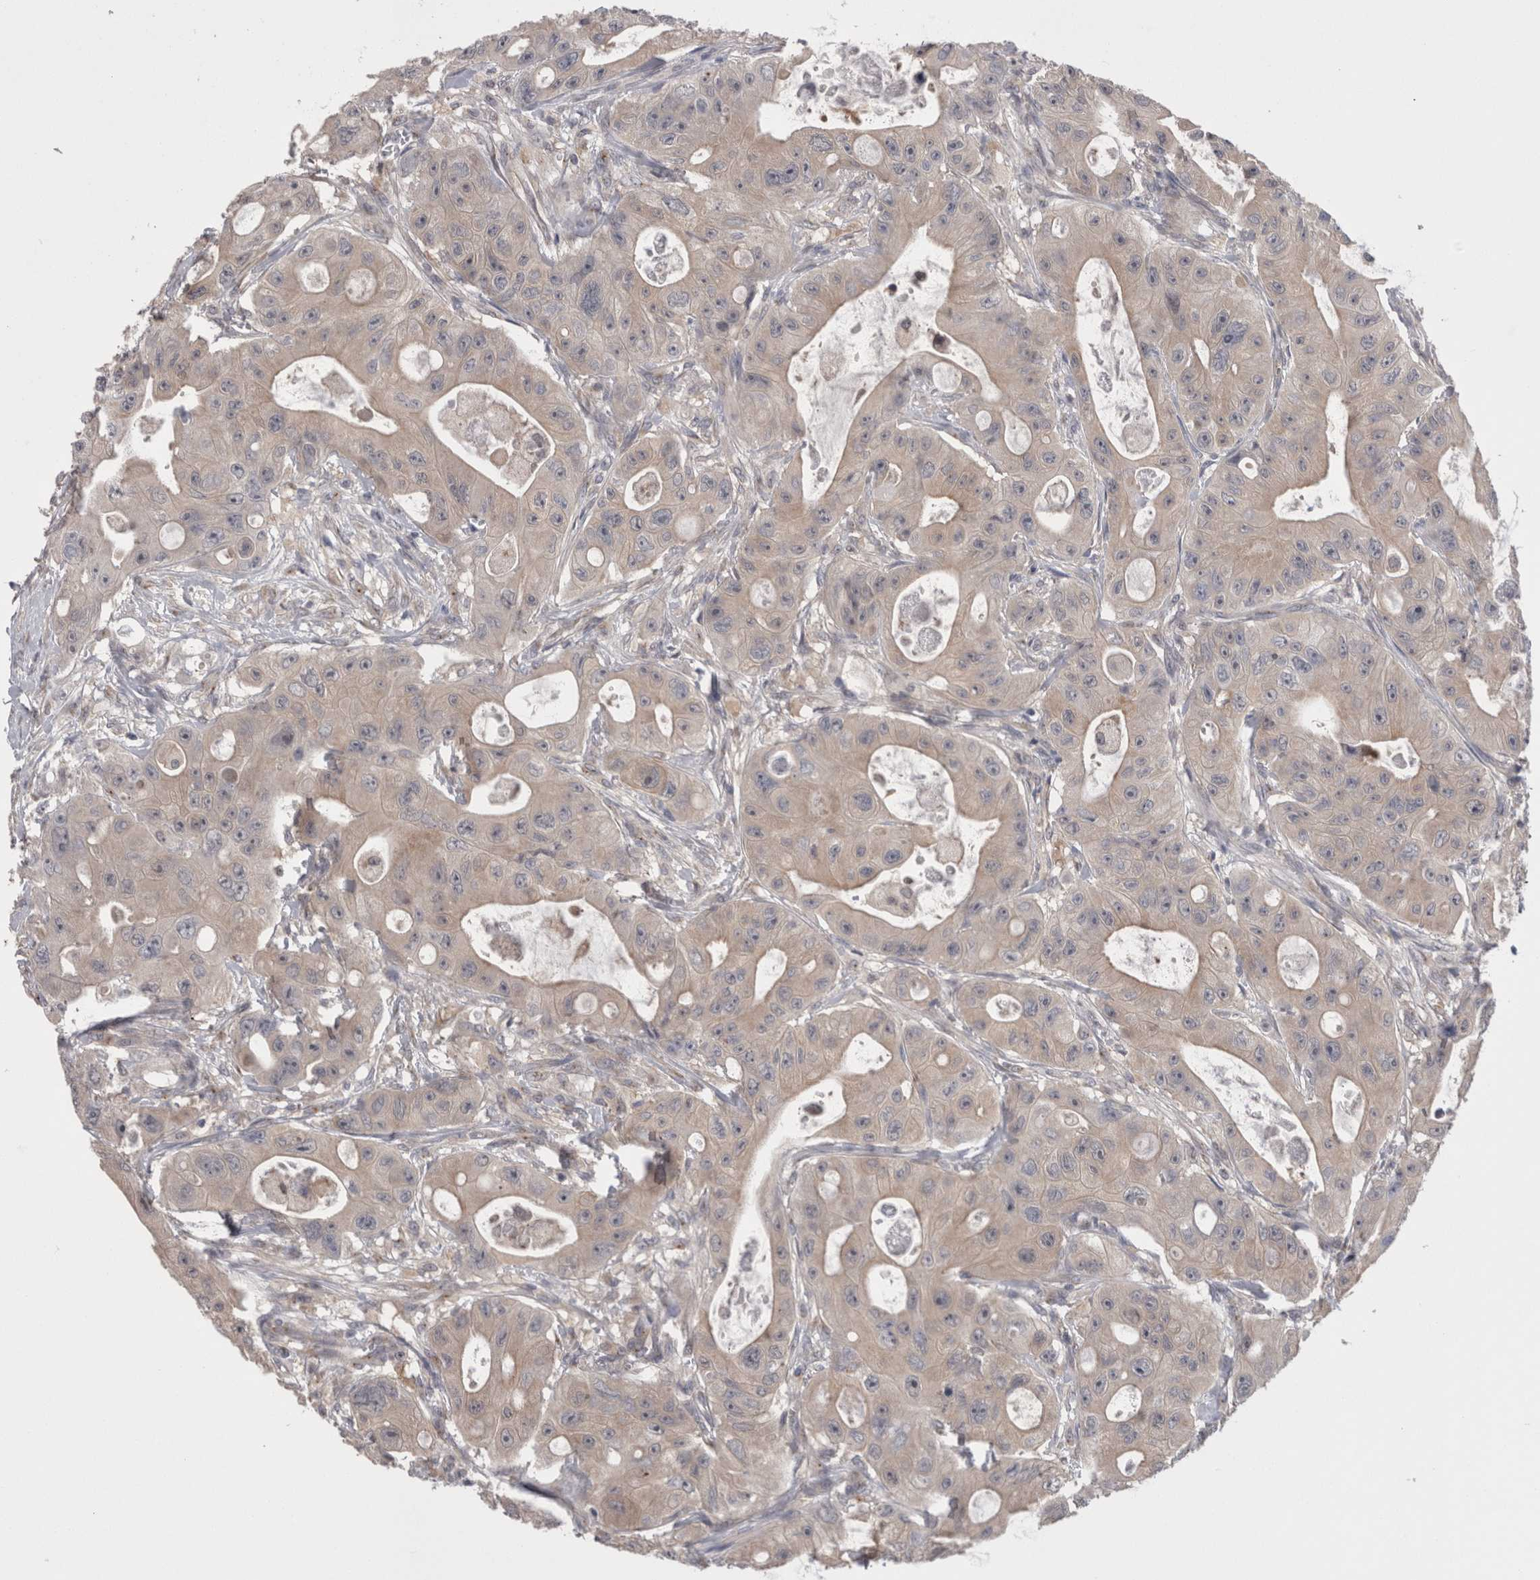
{"staining": {"intensity": "weak", "quantity": "25%-75%", "location": "cytoplasmic/membranous"}, "tissue": "colorectal cancer", "cell_type": "Tumor cells", "image_type": "cancer", "snomed": [{"axis": "morphology", "description": "Adenocarcinoma, NOS"}, {"axis": "topography", "description": "Colon"}], "caption": "IHC (DAB (3,3'-diaminobenzidine)) staining of human colorectal cancer displays weak cytoplasmic/membranous protein positivity in approximately 25%-75% of tumor cells.", "gene": "DCTN6", "patient": {"sex": "female", "age": 46}}